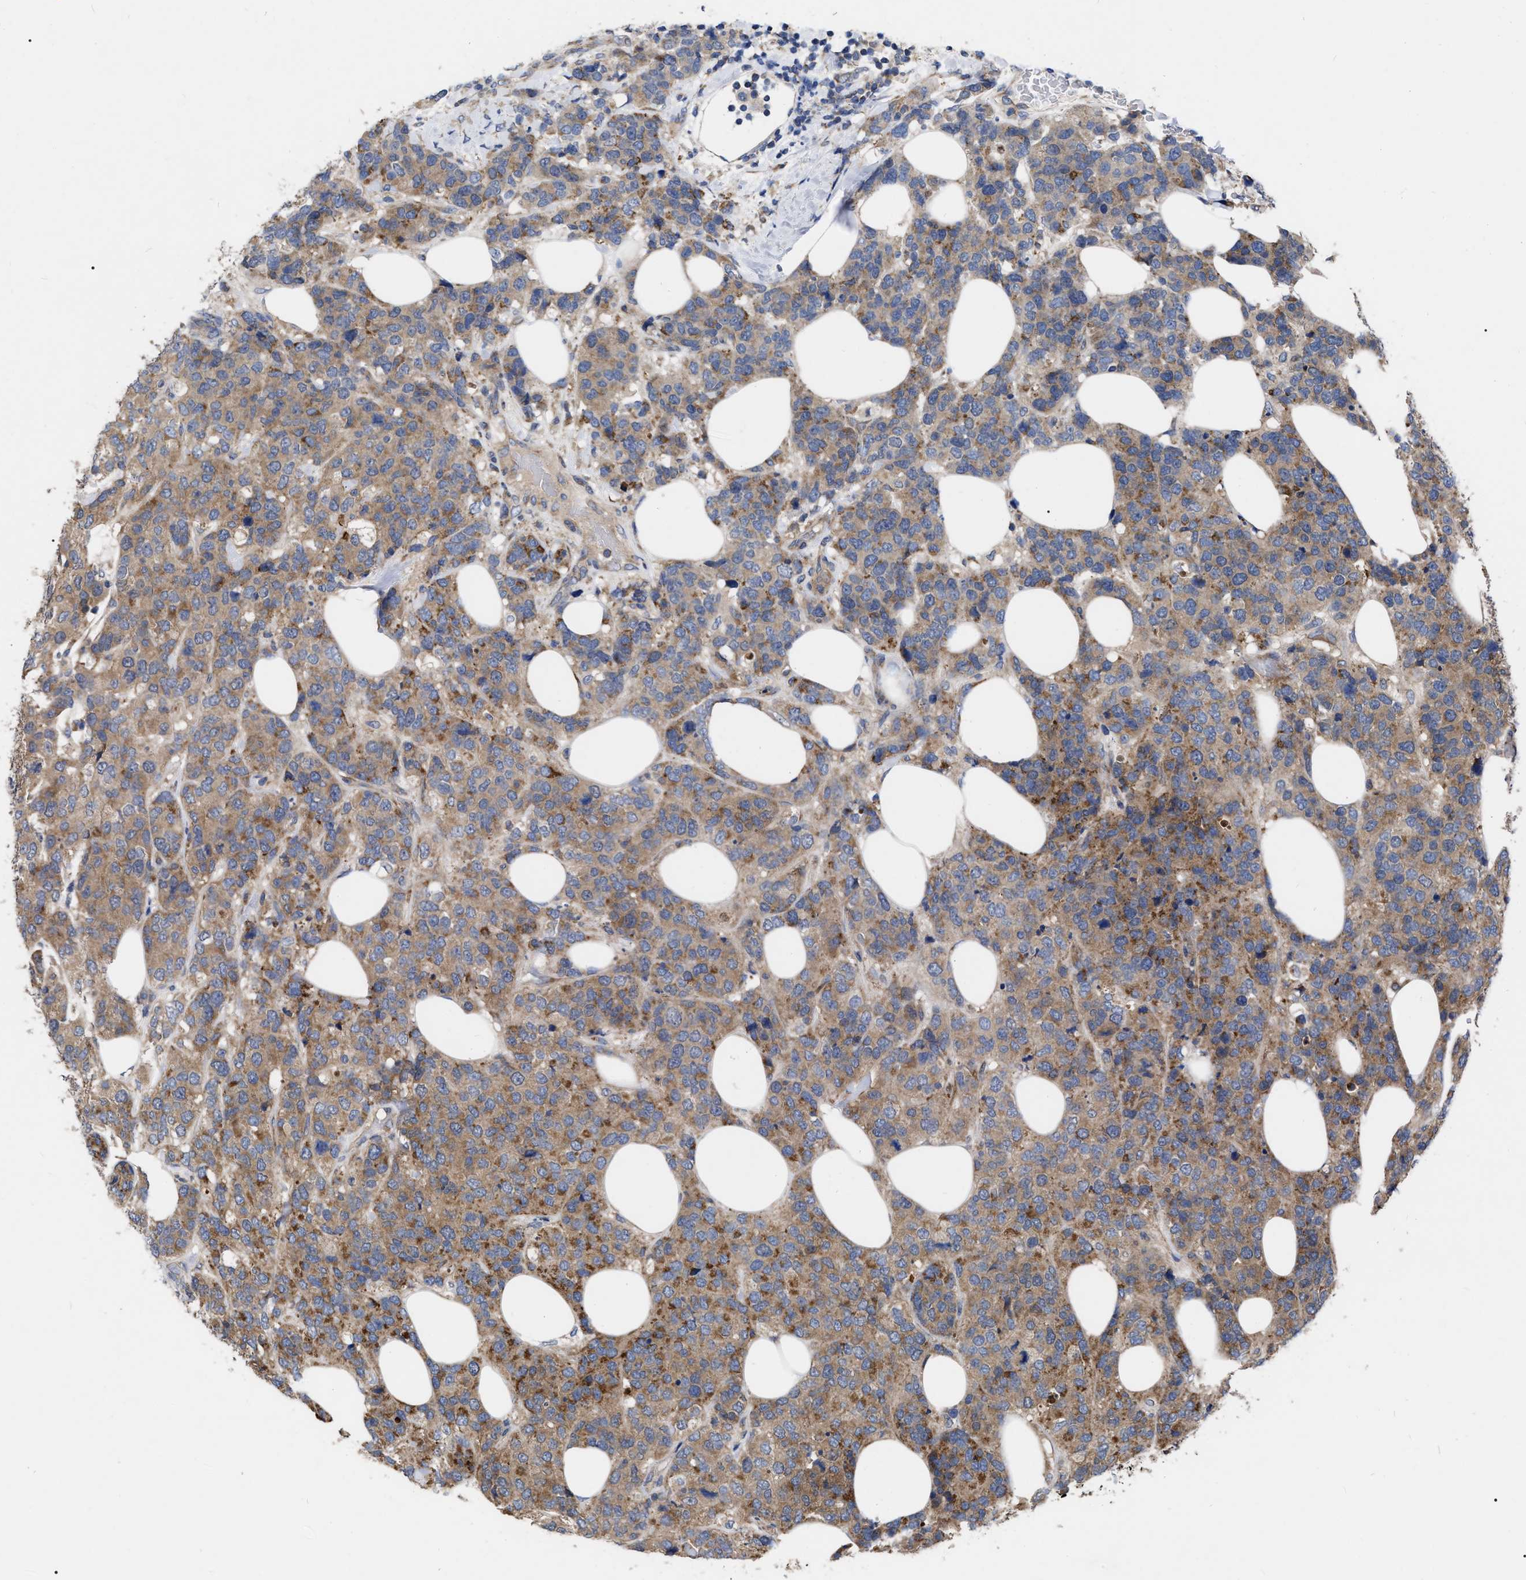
{"staining": {"intensity": "moderate", "quantity": ">75%", "location": "cytoplasmic/membranous"}, "tissue": "breast cancer", "cell_type": "Tumor cells", "image_type": "cancer", "snomed": [{"axis": "morphology", "description": "Lobular carcinoma"}, {"axis": "topography", "description": "Breast"}], "caption": "The image exhibits a brown stain indicating the presence of a protein in the cytoplasmic/membranous of tumor cells in breast lobular carcinoma.", "gene": "CDKN2C", "patient": {"sex": "female", "age": 59}}